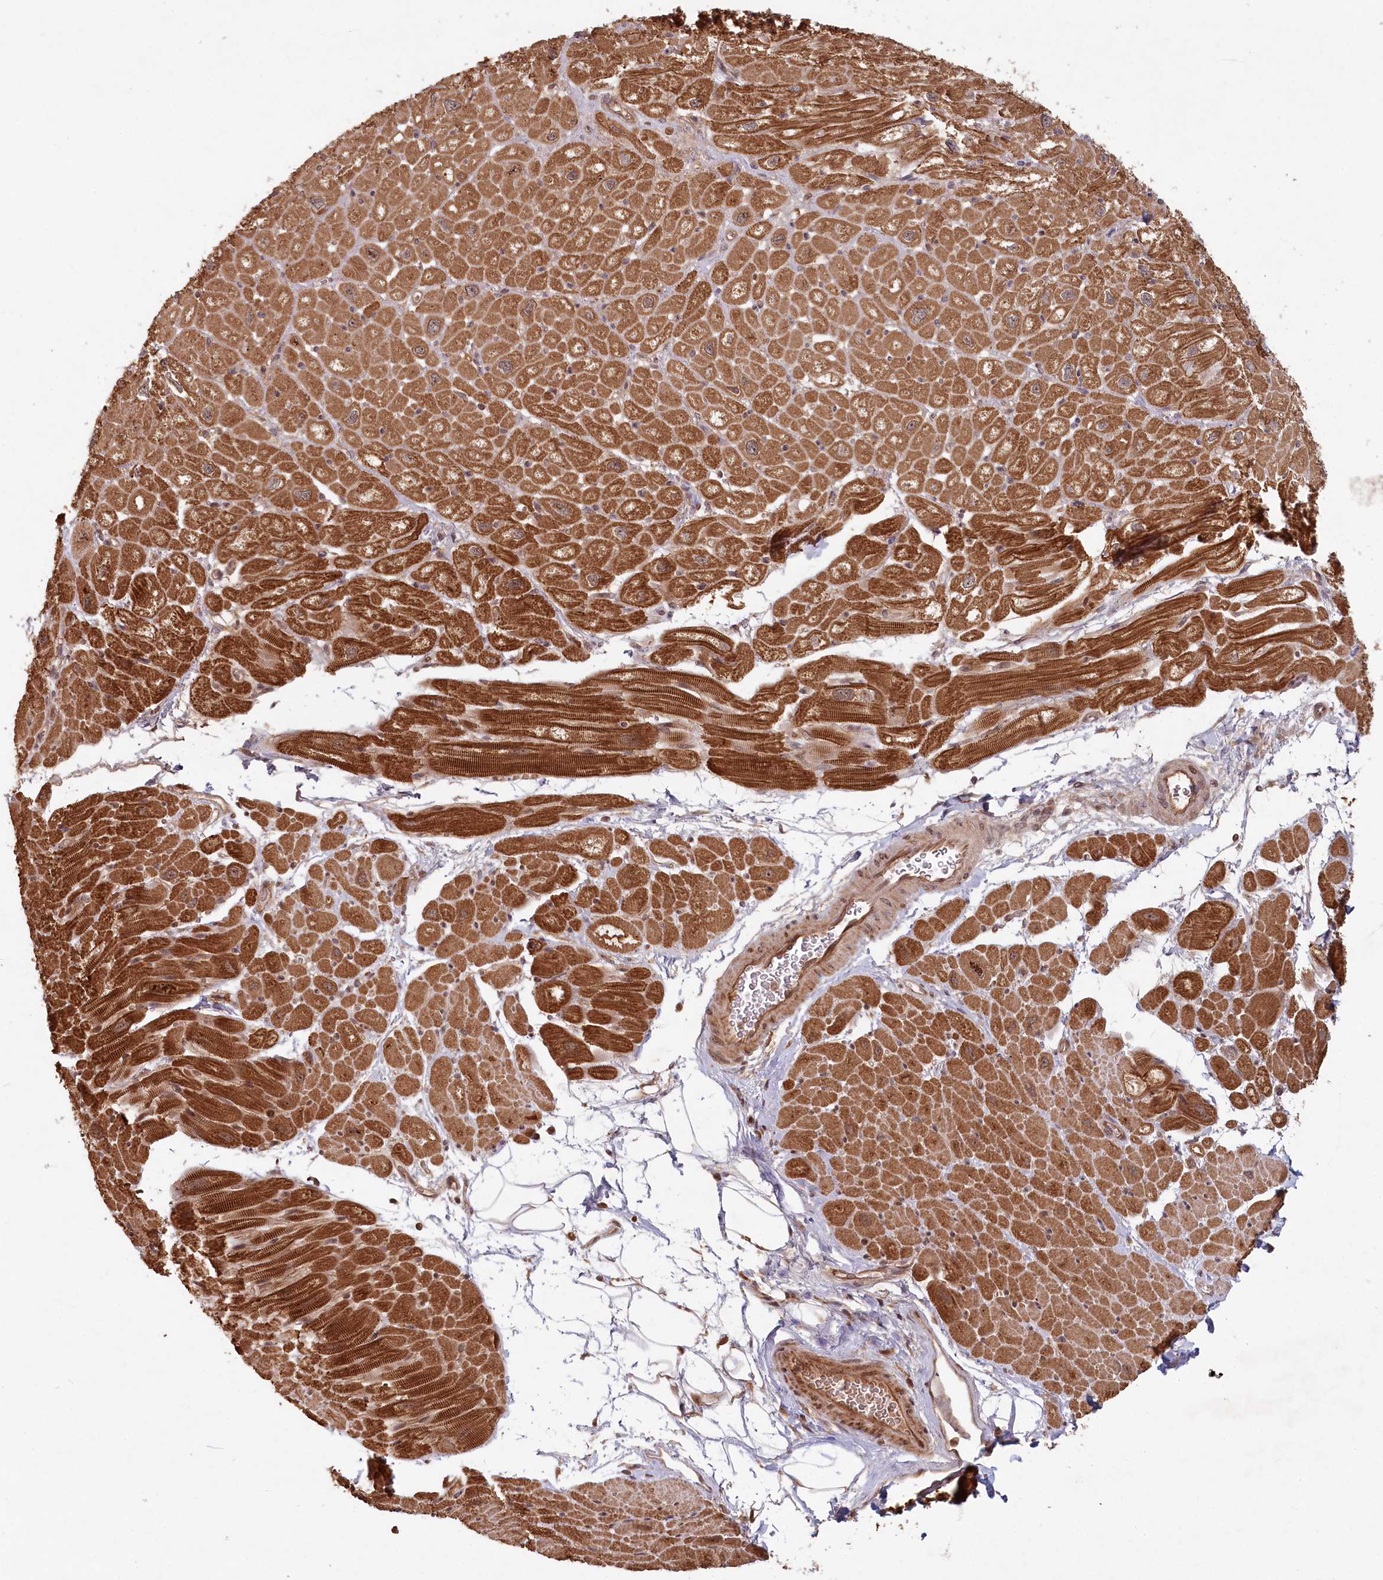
{"staining": {"intensity": "strong", "quantity": ">75%", "location": "cytoplasmic/membranous"}, "tissue": "heart muscle", "cell_type": "Cardiomyocytes", "image_type": "normal", "snomed": [{"axis": "morphology", "description": "Normal tissue, NOS"}, {"axis": "topography", "description": "Heart"}], "caption": "IHC of unremarkable heart muscle shows high levels of strong cytoplasmic/membranous staining in approximately >75% of cardiomyocytes. (Stains: DAB (3,3'-diaminobenzidine) in brown, nuclei in blue, Microscopy: brightfield microscopy at high magnification).", "gene": "WAPL", "patient": {"sex": "male", "age": 50}}